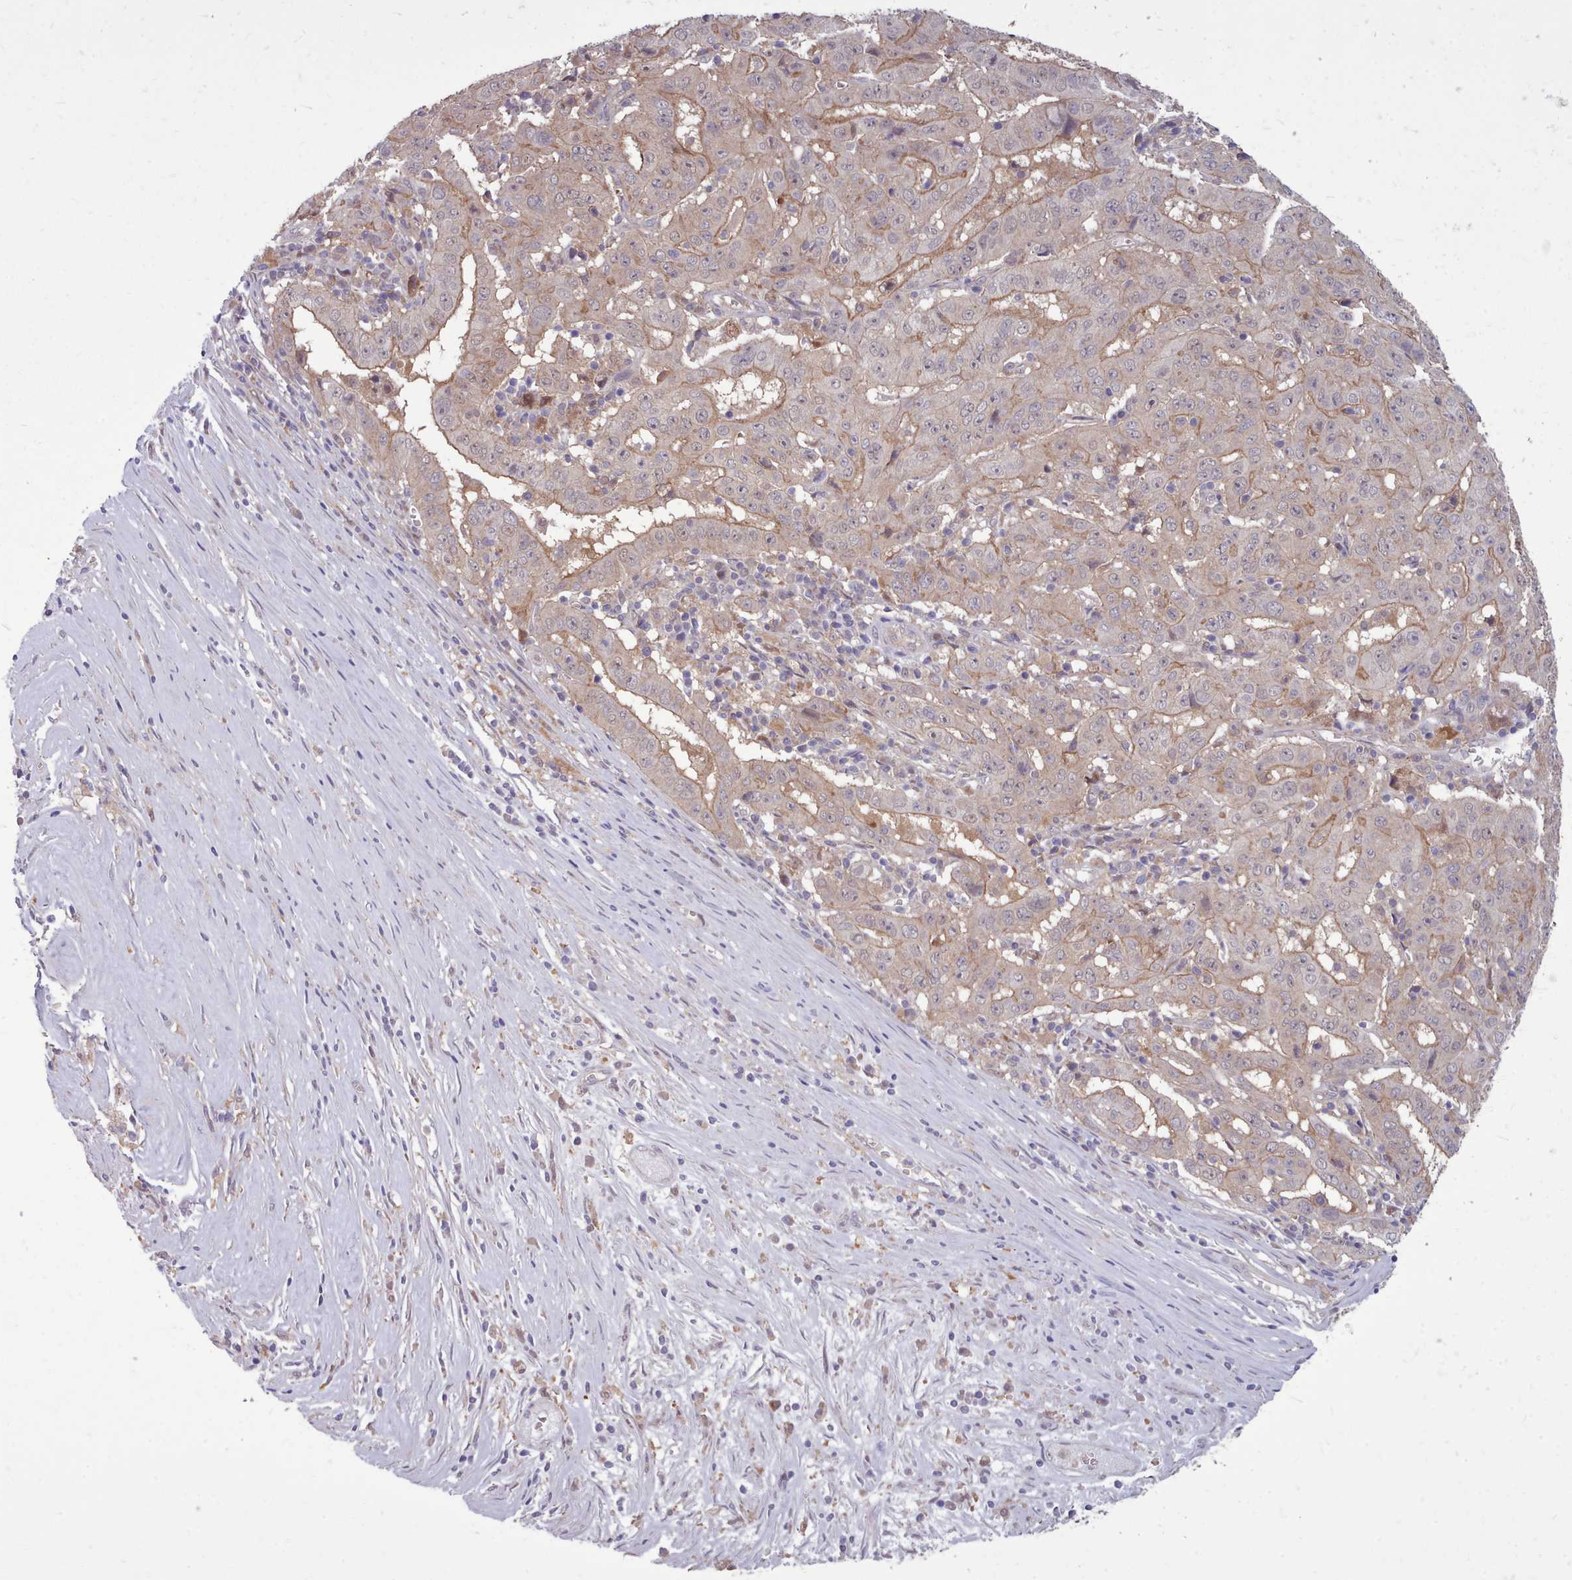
{"staining": {"intensity": "weak", "quantity": "25%-75%", "location": "cytoplasmic/membranous"}, "tissue": "pancreatic cancer", "cell_type": "Tumor cells", "image_type": "cancer", "snomed": [{"axis": "morphology", "description": "Adenocarcinoma, NOS"}, {"axis": "topography", "description": "Pancreas"}], "caption": "Weak cytoplasmic/membranous protein positivity is identified in approximately 25%-75% of tumor cells in pancreatic cancer (adenocarcinoma).", "gene": "AHCY", "patient": {"sex": "male", "age": 63}}